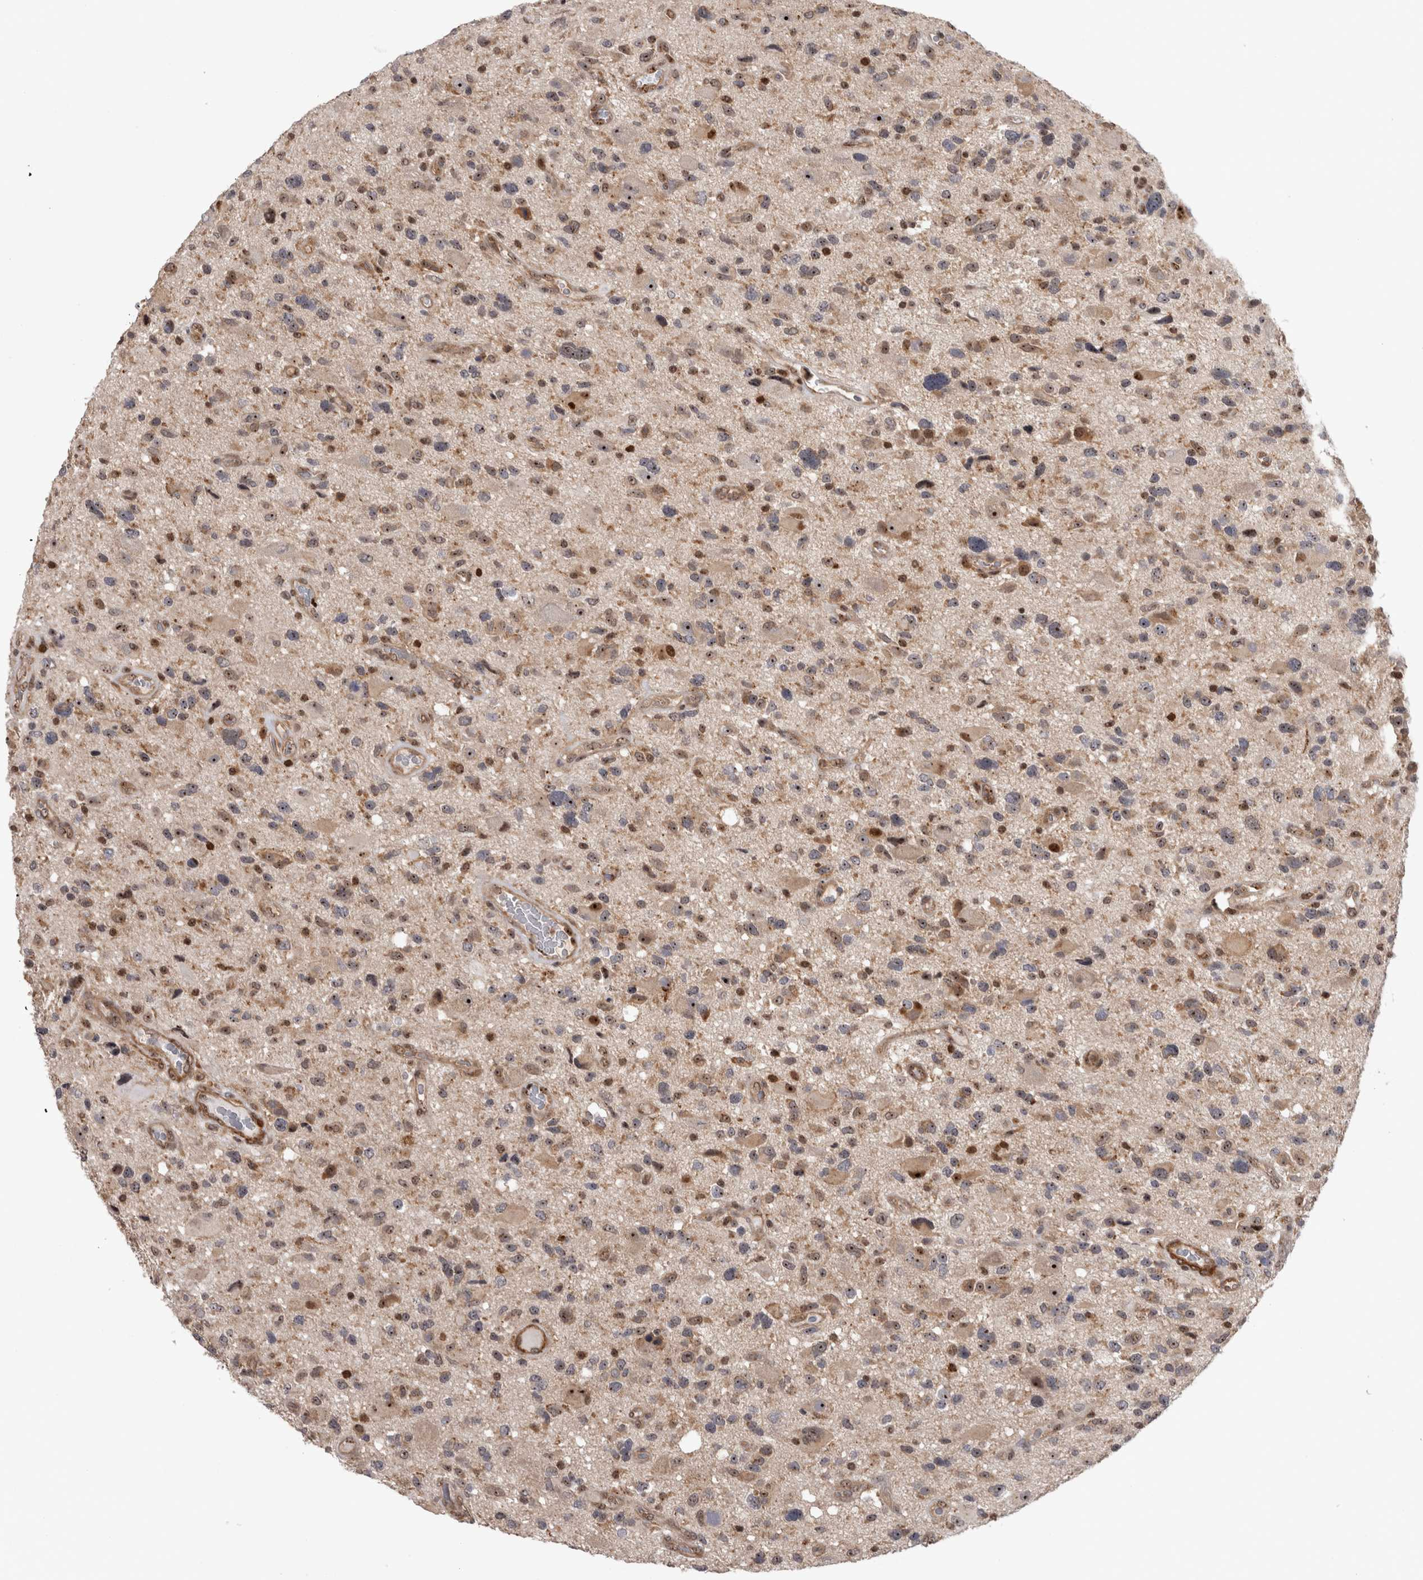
{"staining": {"intensity": "moderate", "quantity": "25%-75%", "location": "cytoplasmic/membranous,nuclear"}, "tissue": "glioma", "cell_type": "Tumor cells", "image_type": "cancer", "snomed": [{"axis": "morphology", "description": "Glioma, malignant, High grade"}, {"axis": "topography", "description": "Brain"}], "caption": "Brown immunohistochemical staining in malignant high-grade glioma displays moderate cytoplasmic/membranous and nuclear positivity in about 25%-75% of tumor cells.", "gene": "TDRD7", "patient": {"sex": "male", "age": 33}}